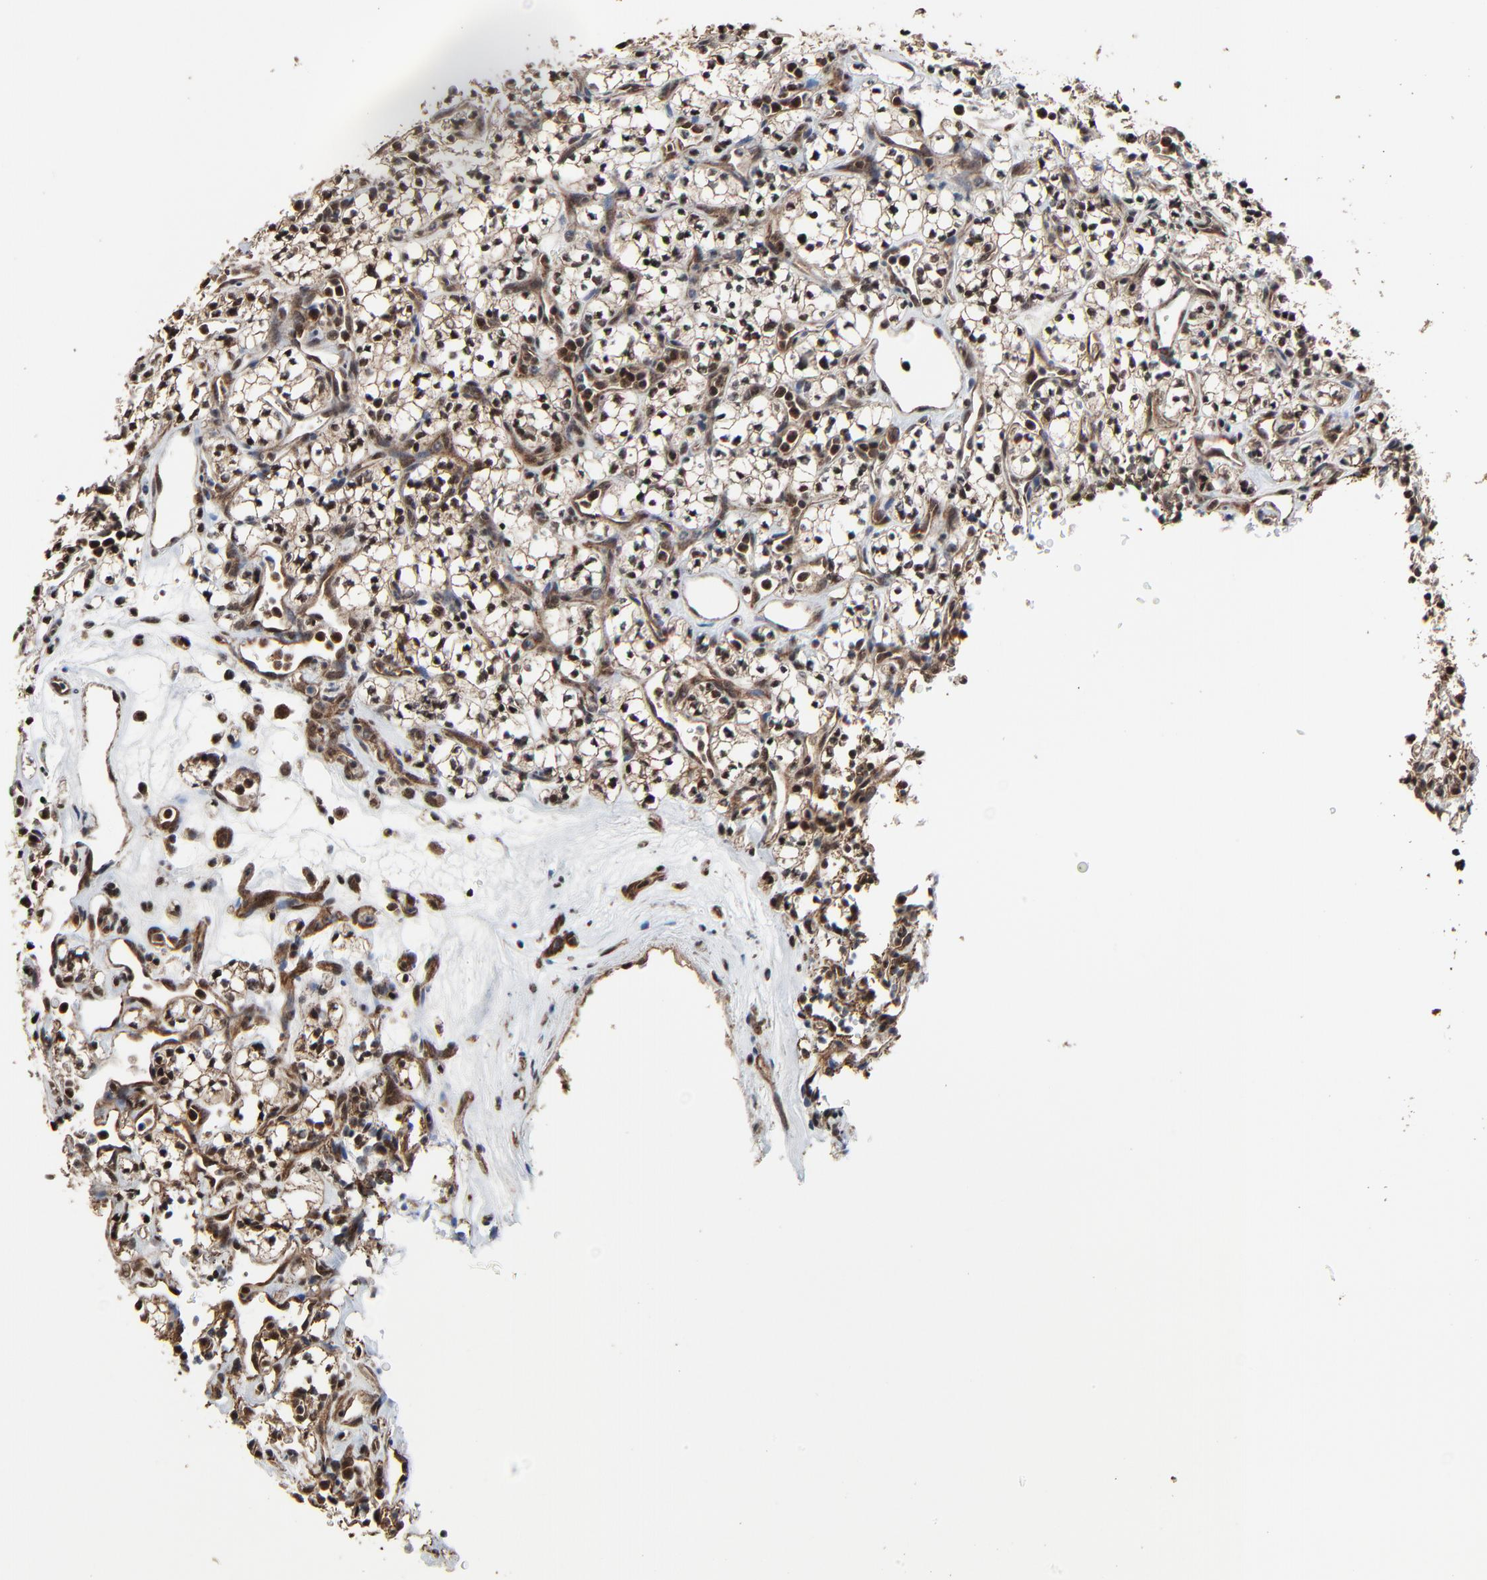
{"staining": {"intensity": "weak", "quantity": "25%-75%", "location": "cytoplasmic/membranous,nuclear"}, "tissue": "renal cancer", "cell_type": "Tumor cells", "image_type": "cancer", "snomed": [{"axis": "morphology", "description": "Adenocarcinoma, NOS"}, {"axis": "topography", "description": "Kidney"}], "caption": "Immunohistochemical staining of renal cancer (adenocarcinoma) reveals low levels of weak cytoplasmic/membranous and nuclear protein positivity in approximately 25%-75% of tumor cells. (IHC, brightfield microscopy, high magnification).", "gene": "RHOJ", "patient": {"sex": "male", "age": 59}}